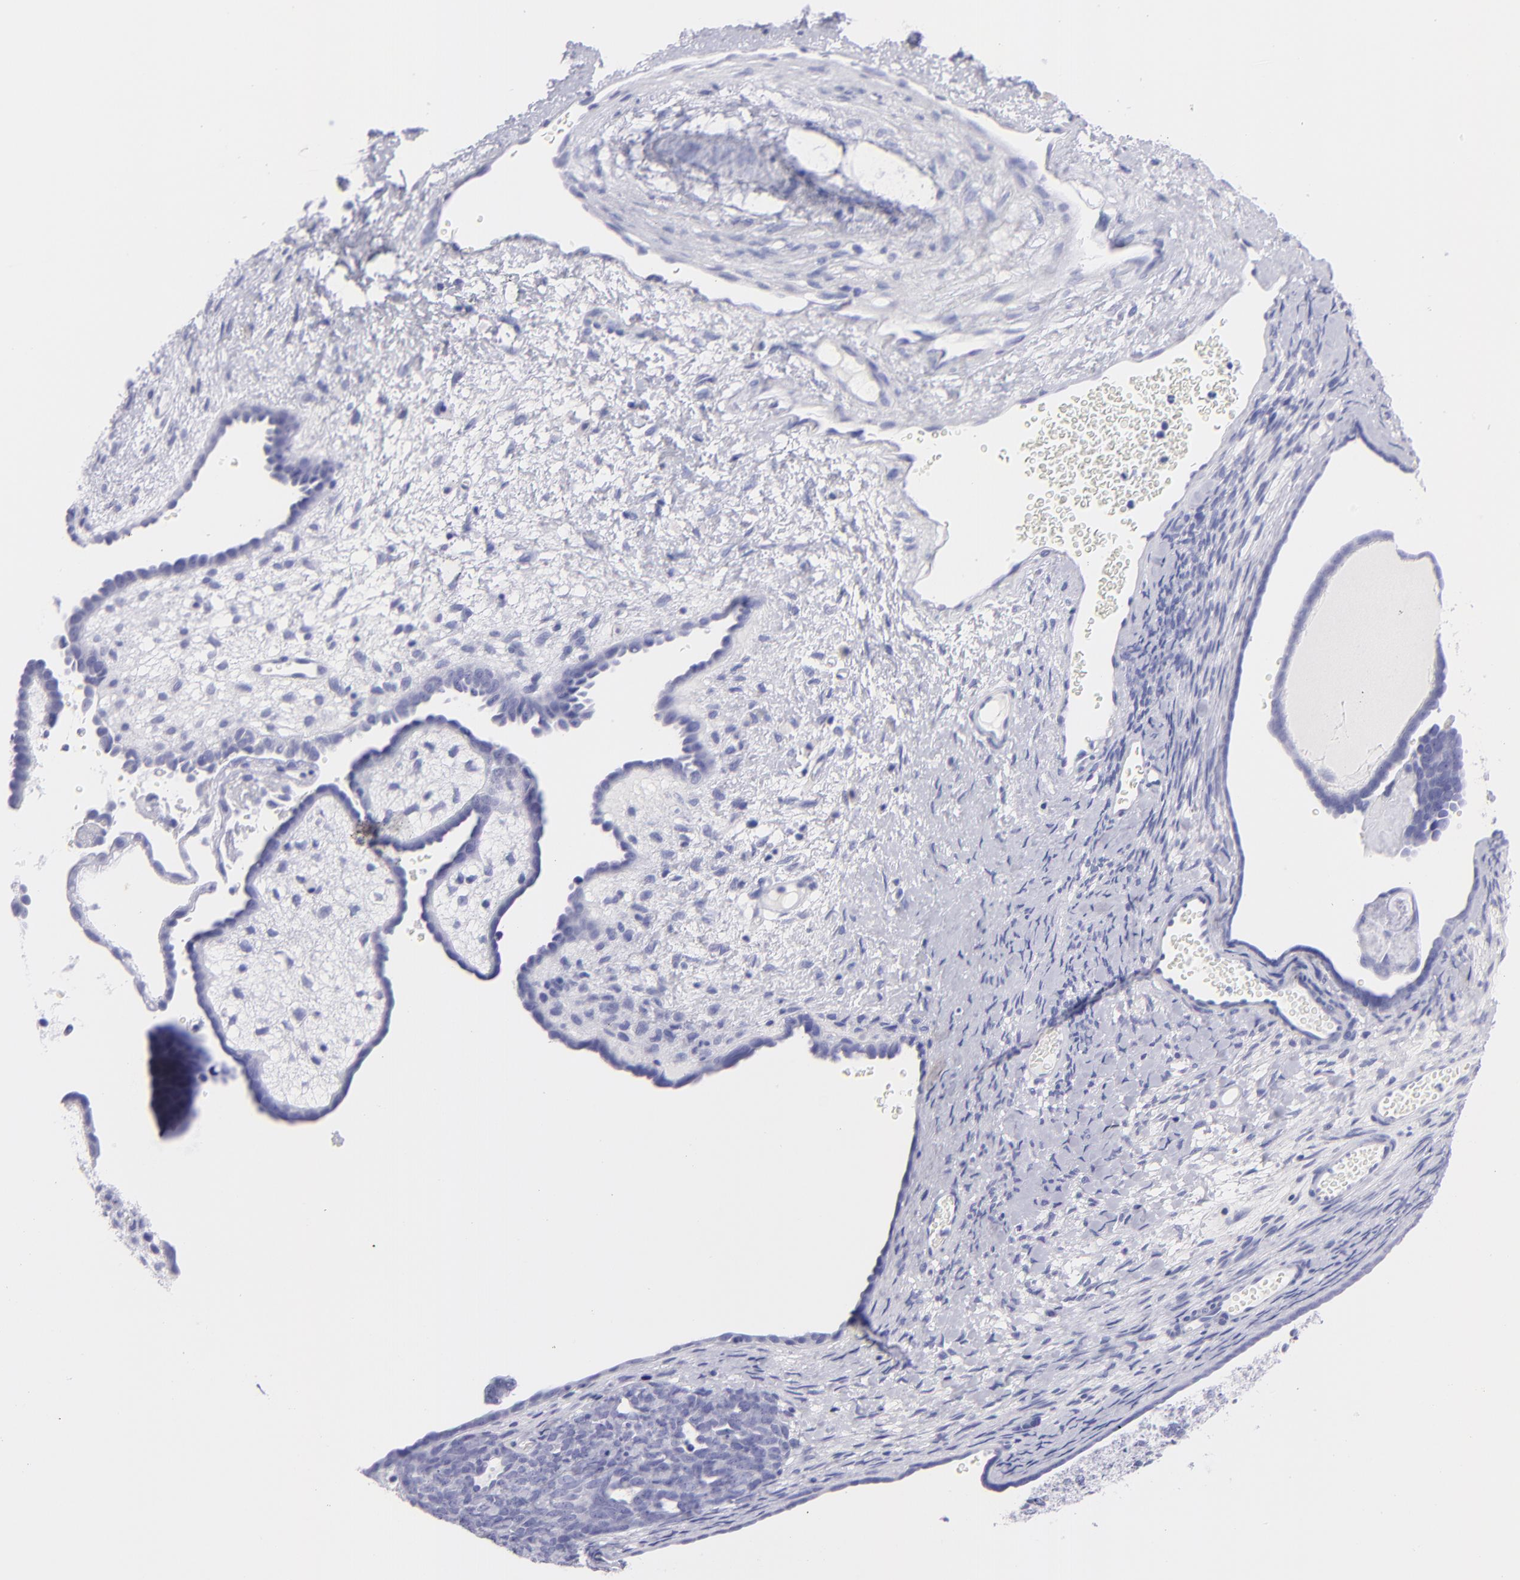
{"staining": {"intensity": "negative", "quantity": "none", "location": "none"}, "tissue": "endometrial cancer", "cell_type": "Tumor cells", "image_type": "cancer", "snomed": [{"axis": "morphology", "description": "Neoplasm, malignant, NOS"}, {"axis": "topography", "description": "Endometrium"}], "caption": "A photomicrograph of human endometrial neoplasm (malignant) is negative for staining in tumor cells.", "gene": "CNP", "patient": {"sex": "female", "age": 74}}